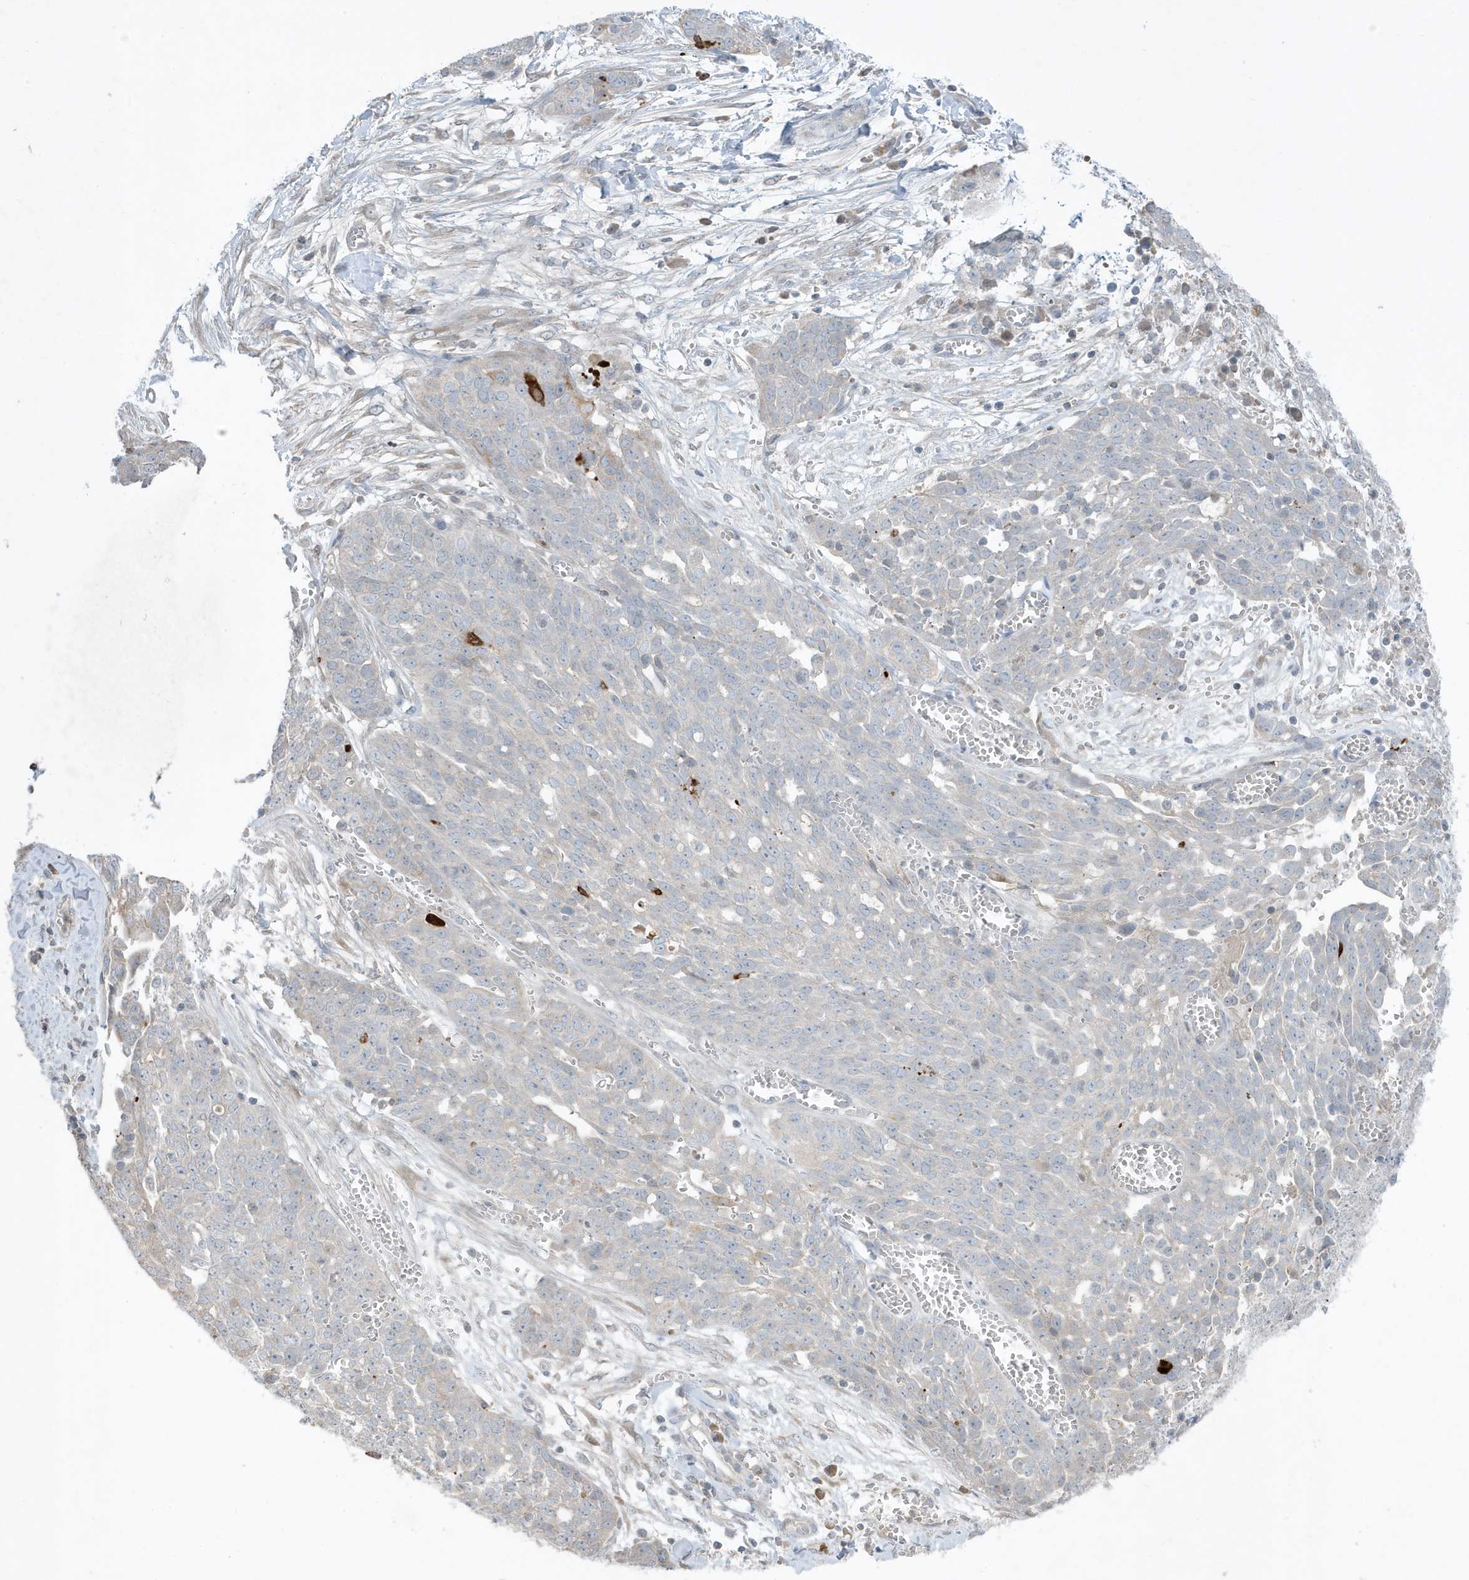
{"staining": {"intensity": "negative", "quantity": "none", "location": "none"}, "tissue": "ovarian cancer", "cell_type": "Tumor cells", "image_type": "cancer", "snomed": [{"axis": "morphology", "description": "Cystadenocarcinoma, serous, NOS"}, {"axis": "topography", "description": "Soft tissue"}, {"axis": "topography", "description": "Ovary"}], "caption": "High power microscopy micrograph of an IHC photomicrograph of ovarian serous cystadenocarcinoma, revealing no significant staining in tumor cells.", "gene": "FNDC1", "patient": {"sex": "female", "age": 57}}